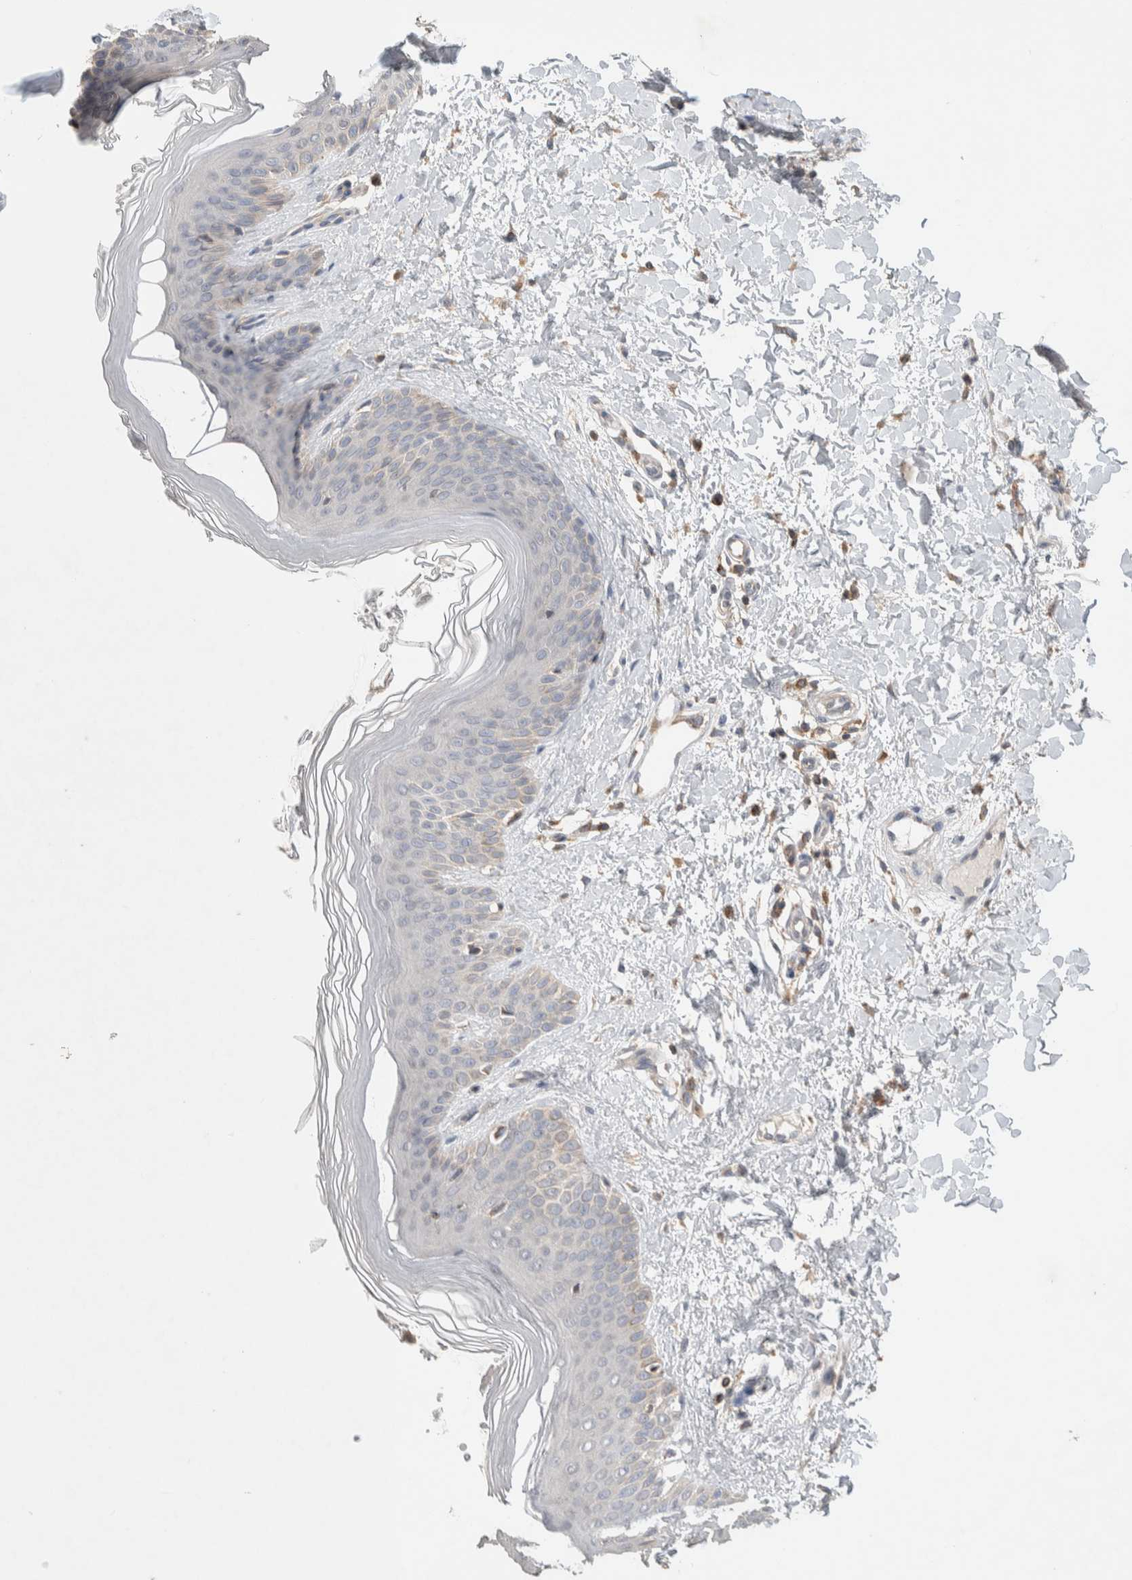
{"staining": {"intensity": "weak", "quantity": "25%-75%", "location": "cytoplasmic/membranous"}, "tissue": "skin", "cell_type": "Fibroblasts", "image_type": "normal", "snomed": [{"axis": "morphology", "description": "Normal tissue, NOS"}, {"axis": "morphology", "description": "Malignant melanoma, Metastatic site"}, {"axis": "topography", "description": "Skin"}], "caption": "A brown stain shows weak cytoplasmic/membranous expression of a protein in fibroblasts of unremarkable human skin.", "gene": "DEPTOR", "patient": {"sex": "male", "age": 41}}